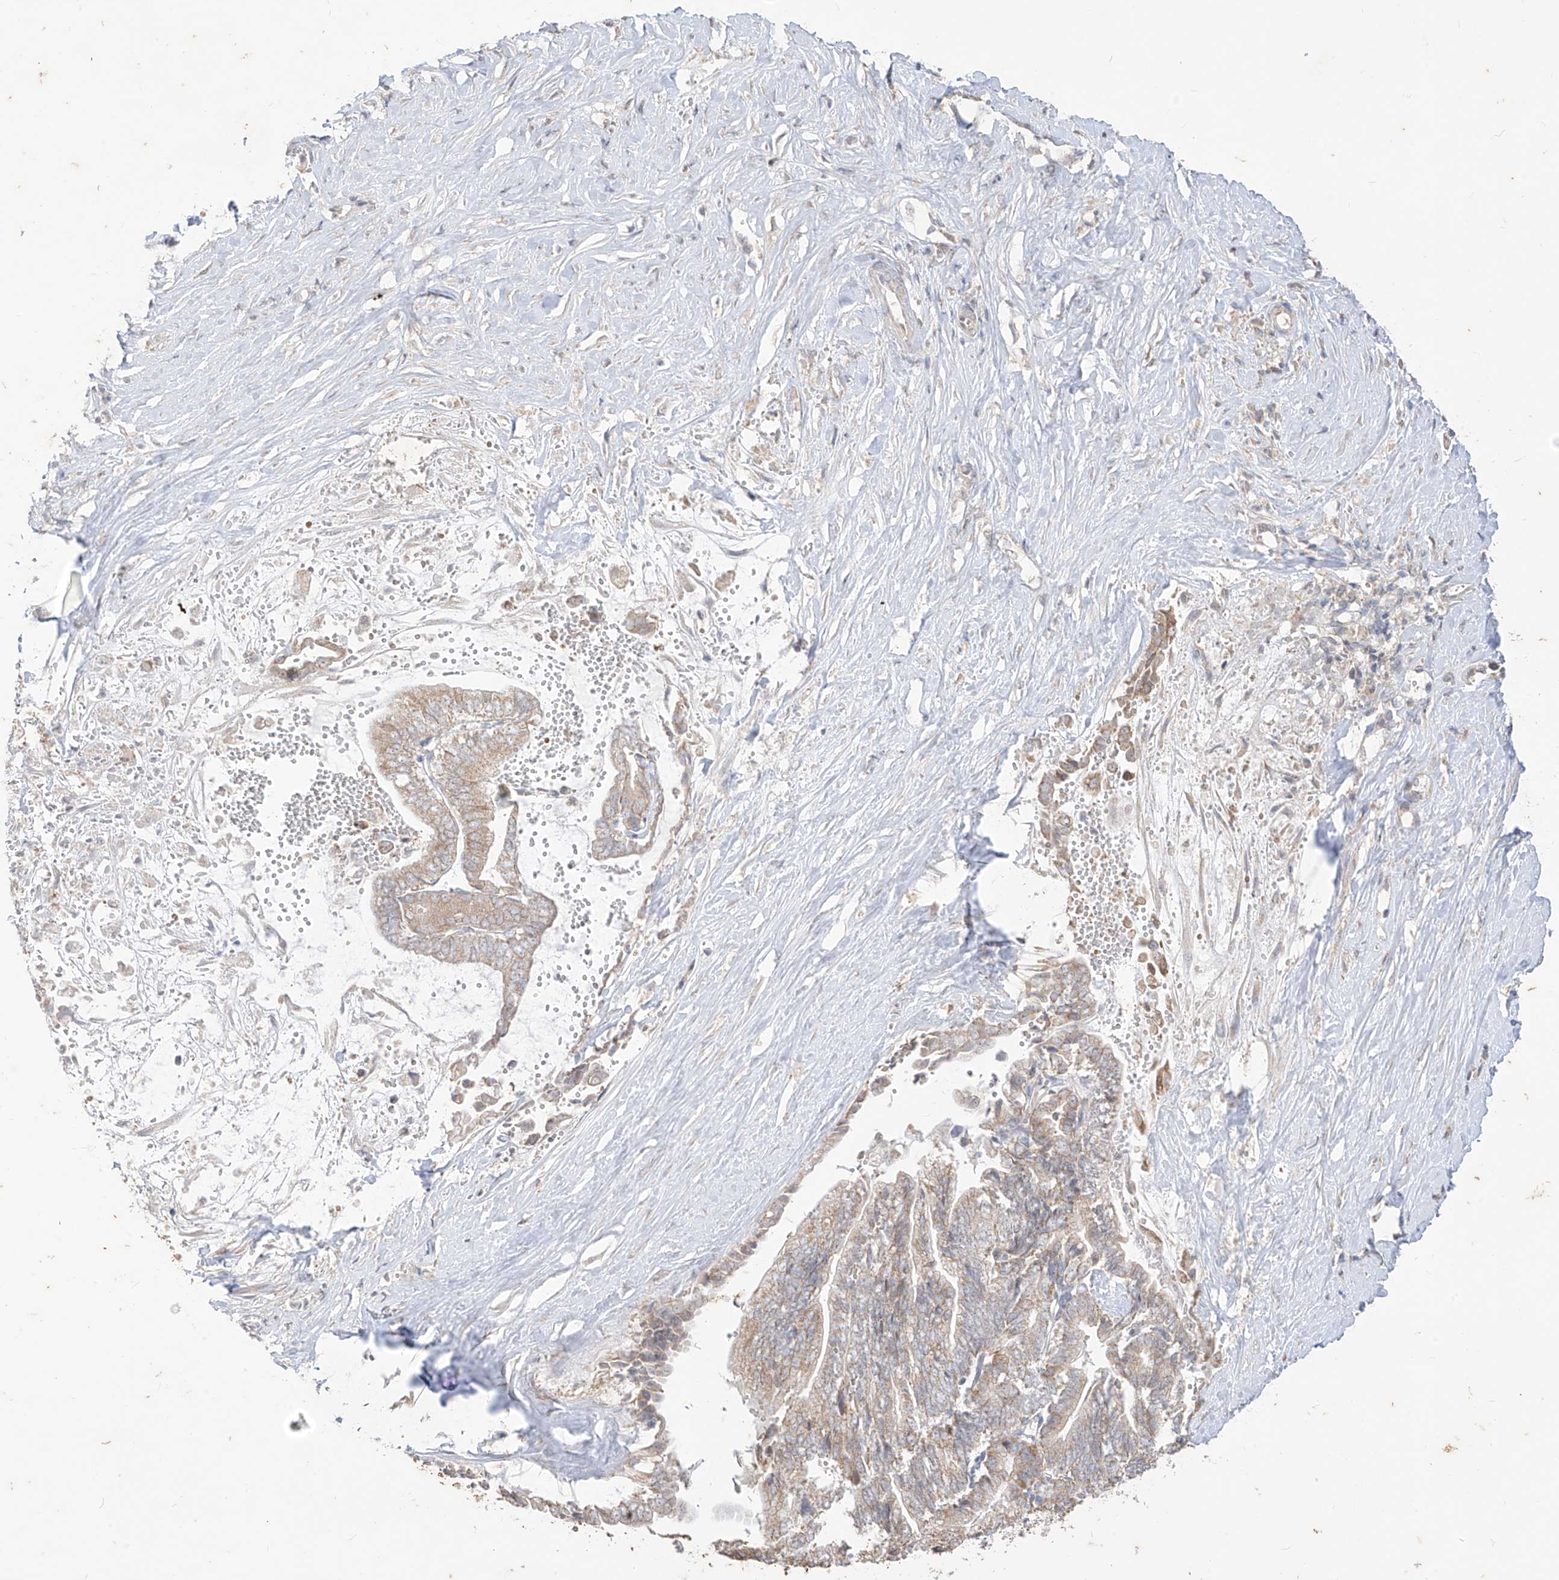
{"staining": {"intensity": "weak", "quantity": "25%-75%", "location": "cytoplasmic/membranous"}, "tissue": "liver cancer", "cell_type": "Tumor cells", "image_type": "cancer", "snomed": [{"axis": "morphology", "description": "Cholangiocarcinoma"}, {"axis": "topography", "description": "Liver"}], "caption": "Brown immunohistochemical staining in cholangiocarcinoma (liver) exhibits weak cytoplasmic/membranous staining in approximately 25%-75% of tumor cells. The staining is performed using DAB (3,3'-diaminobenzidine) brown chromogen to label protein expression. The nuclei are counter-stained blue using hematoxylin.", "gene": "MTUS2", "patient": {"sex": "female", "age": 75}}